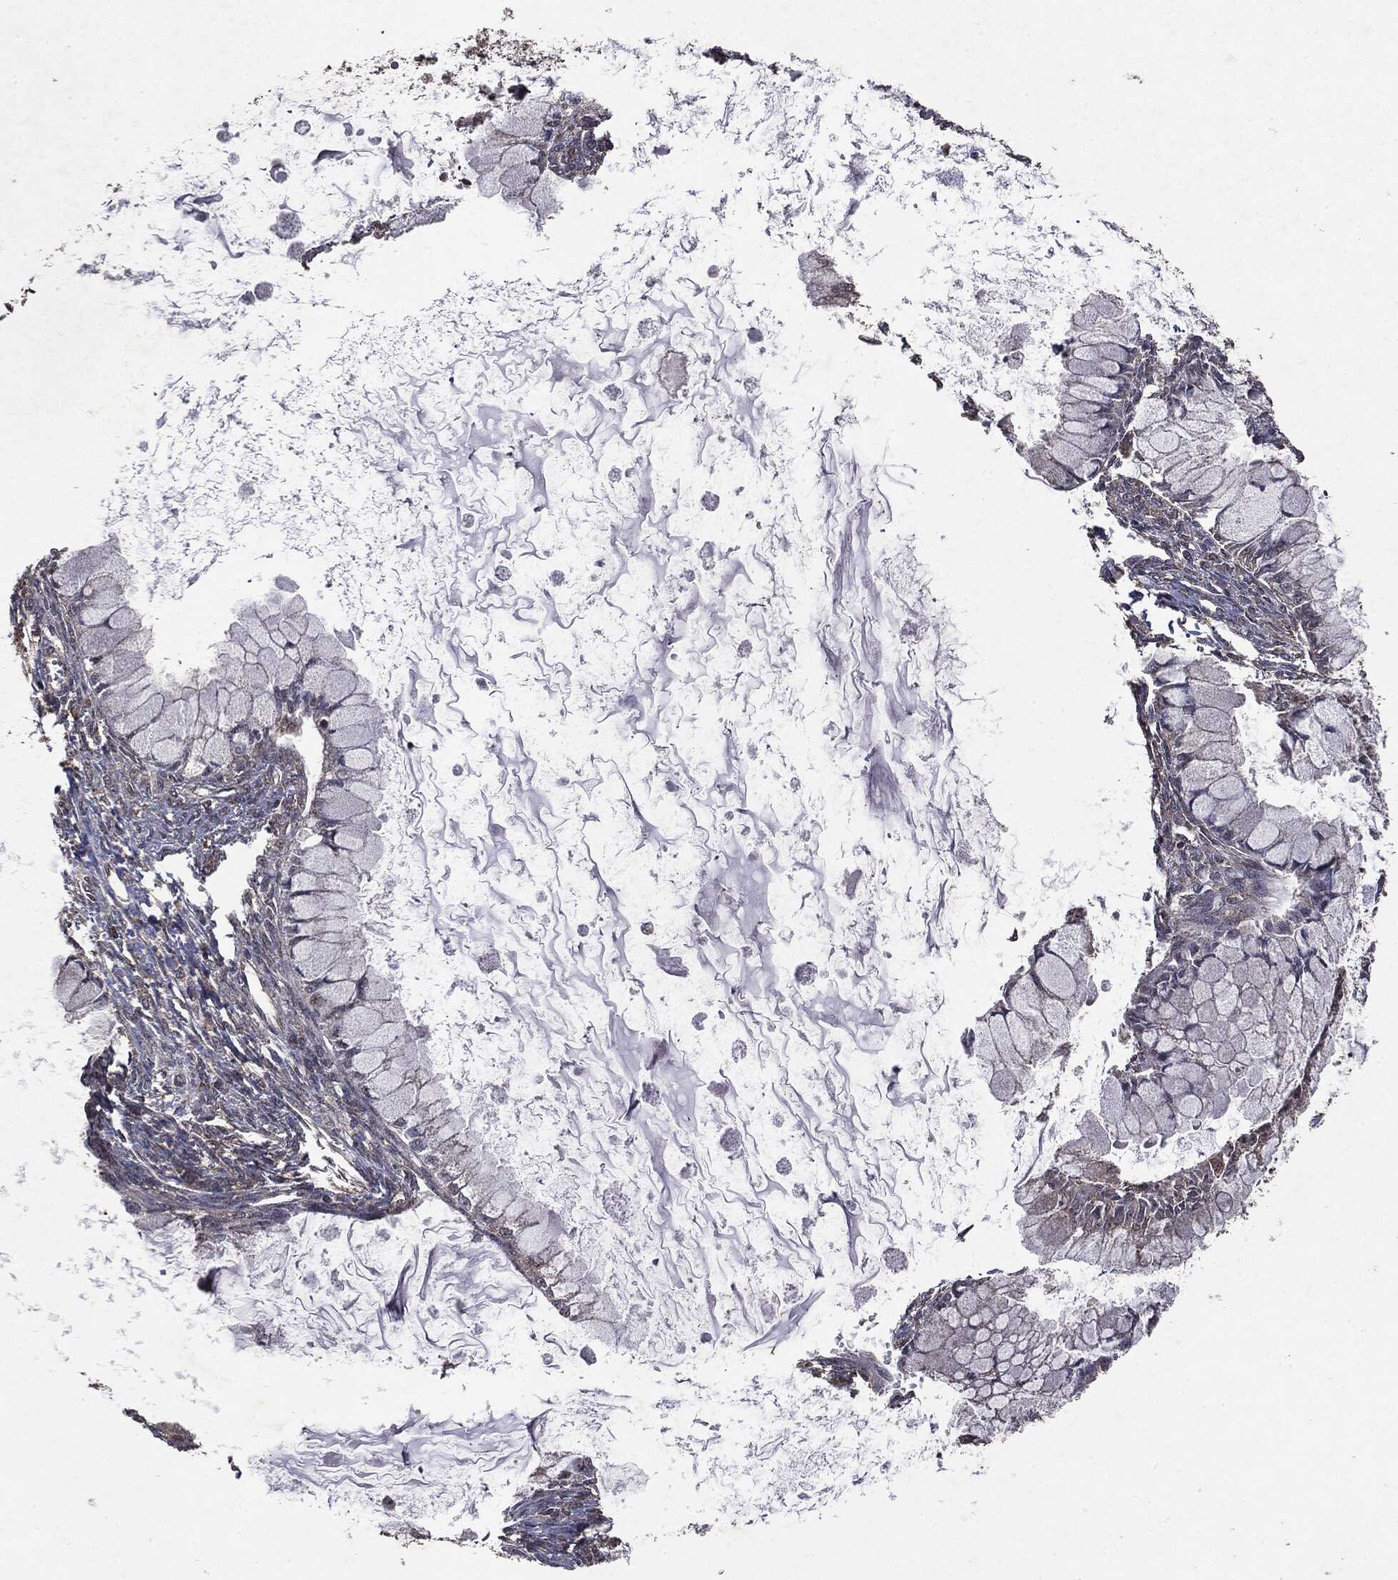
{"staining": {"intensity": "negative", "quantity": "none", "location": "none"}, "tissue": "ovarian cancer", "cell_type": "Tumor cells", "image_type": "cancer", "snomed": [{"axis": "morphology", "description": "Cystadenocarcinoma, mucinous, NOS"}, {"axis": "topography", "description": "Ovary"}], "caption": "Tumor cells show no significant positivity in ovarian cancer. (DAB (3,3'-diaminobenzidine) IHC with hematoxylin counter stain).", "gene": "PTEN", "patient": {"sex": "female", "age": 34}}